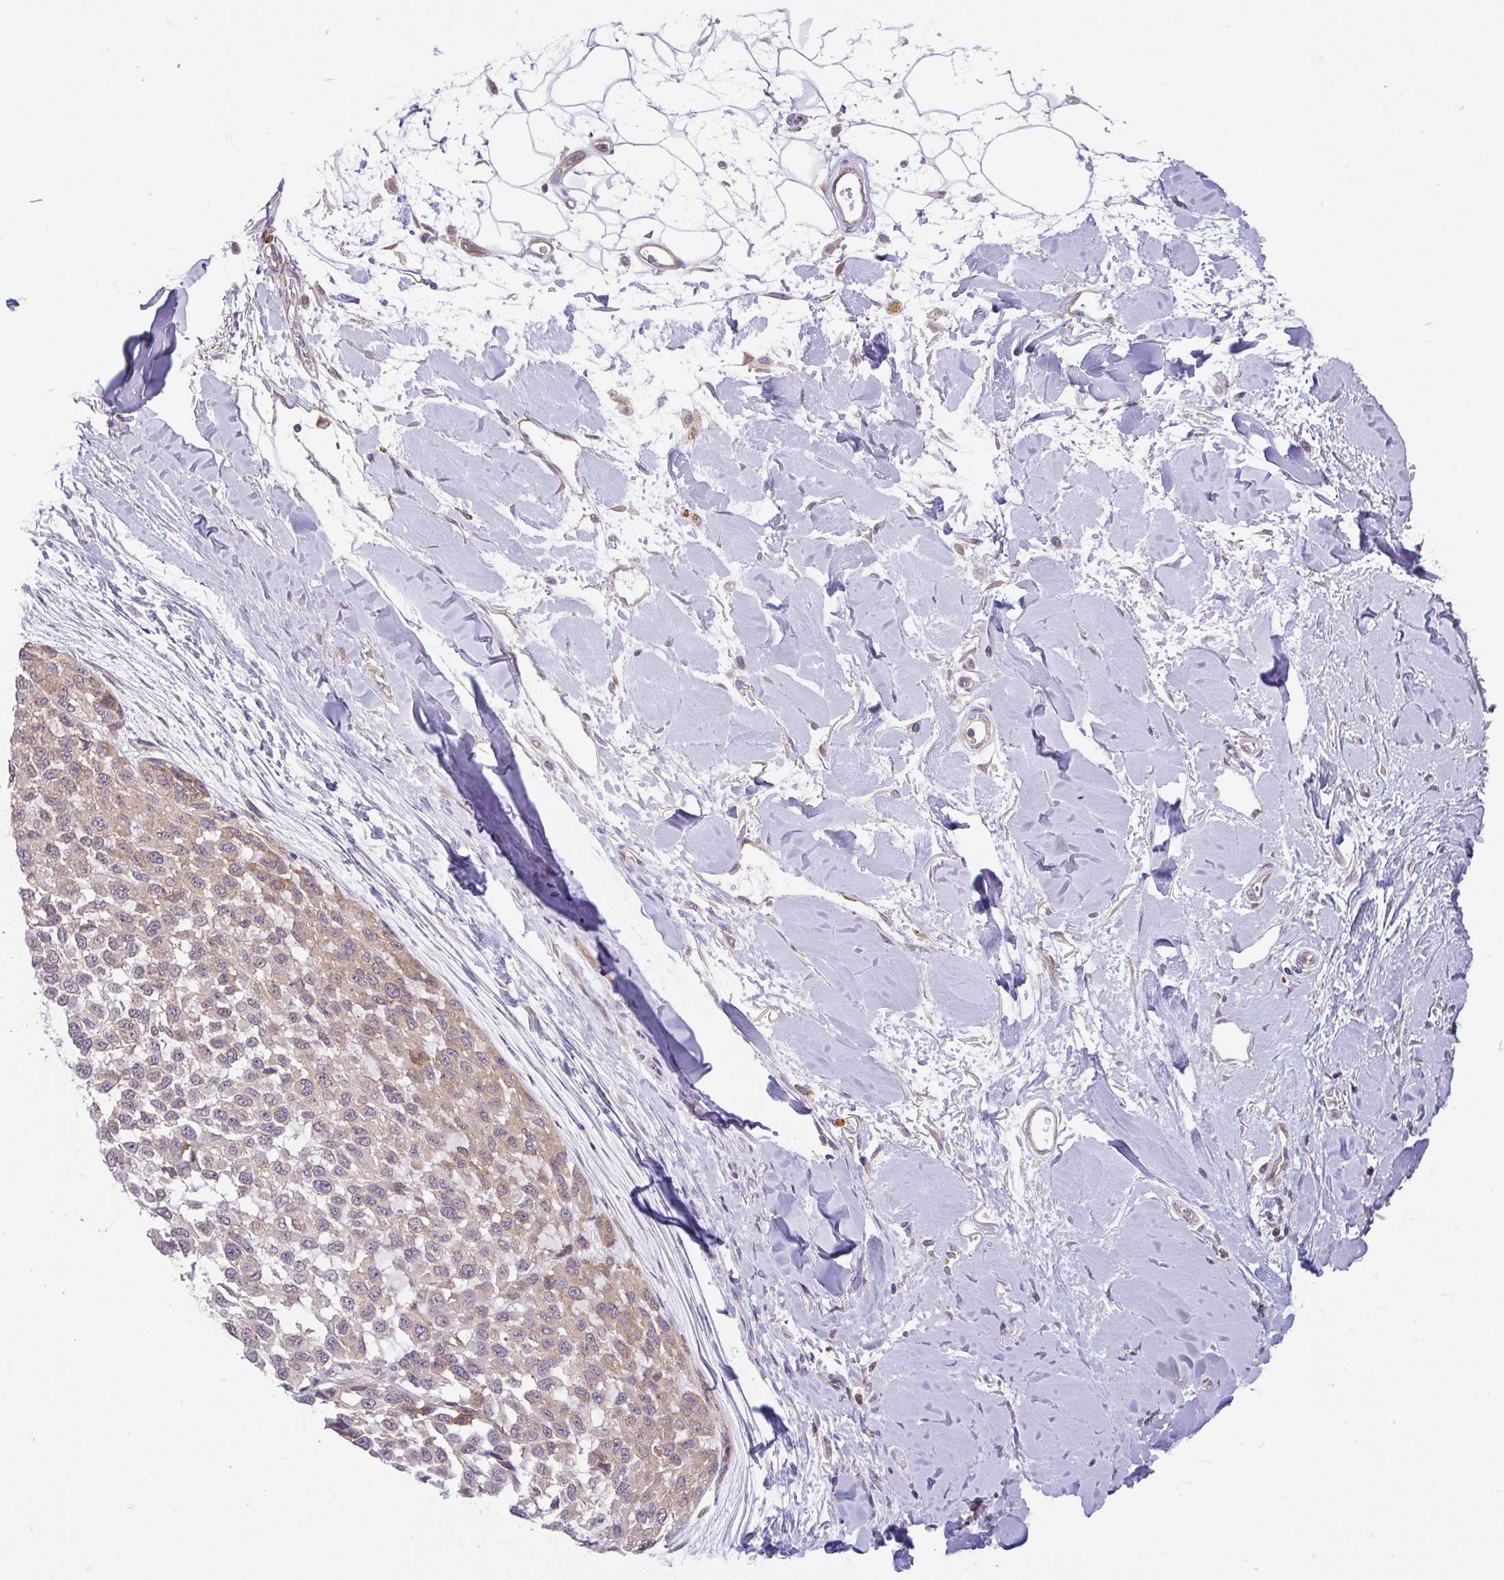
{"staining": {"intensity": "weak", "quantity": "25%-75%", "location": "cytoplasmic/membranous,nuclear"}, "tissue": "melanoma", "cell_type": "Tumor cells", "image_type": "cancer", "snomed": [{"axis": "morphology", "description": "Malignant melanoma, NOS"}, {"axis": "topography", "description": "Skin"}], "caption": "A low amount of weak cytoplasmic/membranous and nuclear positivity is present in about 25%-75% of tumor cells in malignant melanoma tissue.", "gene": "RALBP1", "patient": {"sex": "male", "age": 62}}